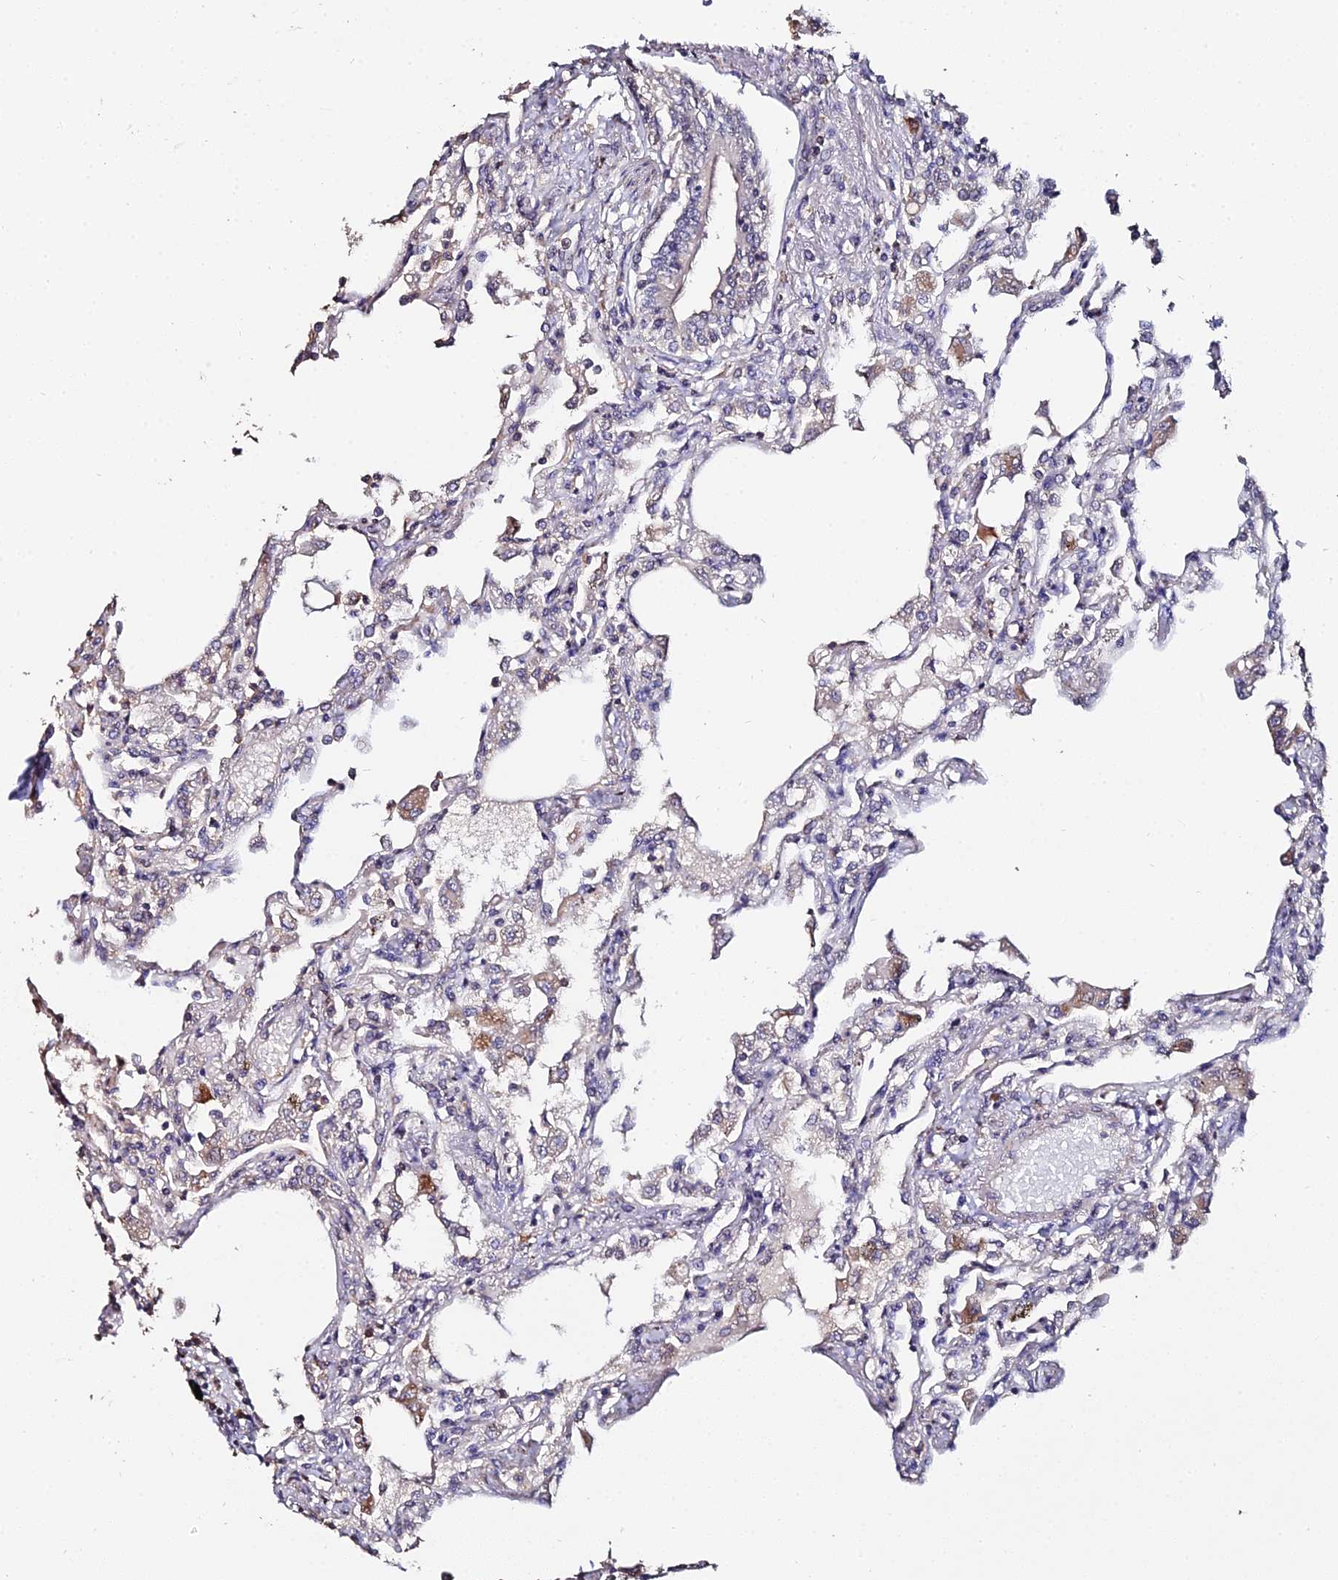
{"staining": {"intensity": "negative", "quantity": "none", "location": "none"}, "tissue": "lung", "cell_type": "Alveolar cells", "image_type": "normal", "snomed": [{"axis": "morphology", "description": "Normal tissue, NOS"}, {"axis": "topography", "description": "Bronchus"}, {"axis": "topography", "description": "Lung"}], "caption": "Immunohistochemistry (IHC) micrograph of normal lung: human lung stained with DAB (3,3'-diaminobenzidine) displays no significant protein staining in alveolar cells.", "gene": "LSM5", "patient": {"sex": "female", "age": 49}}